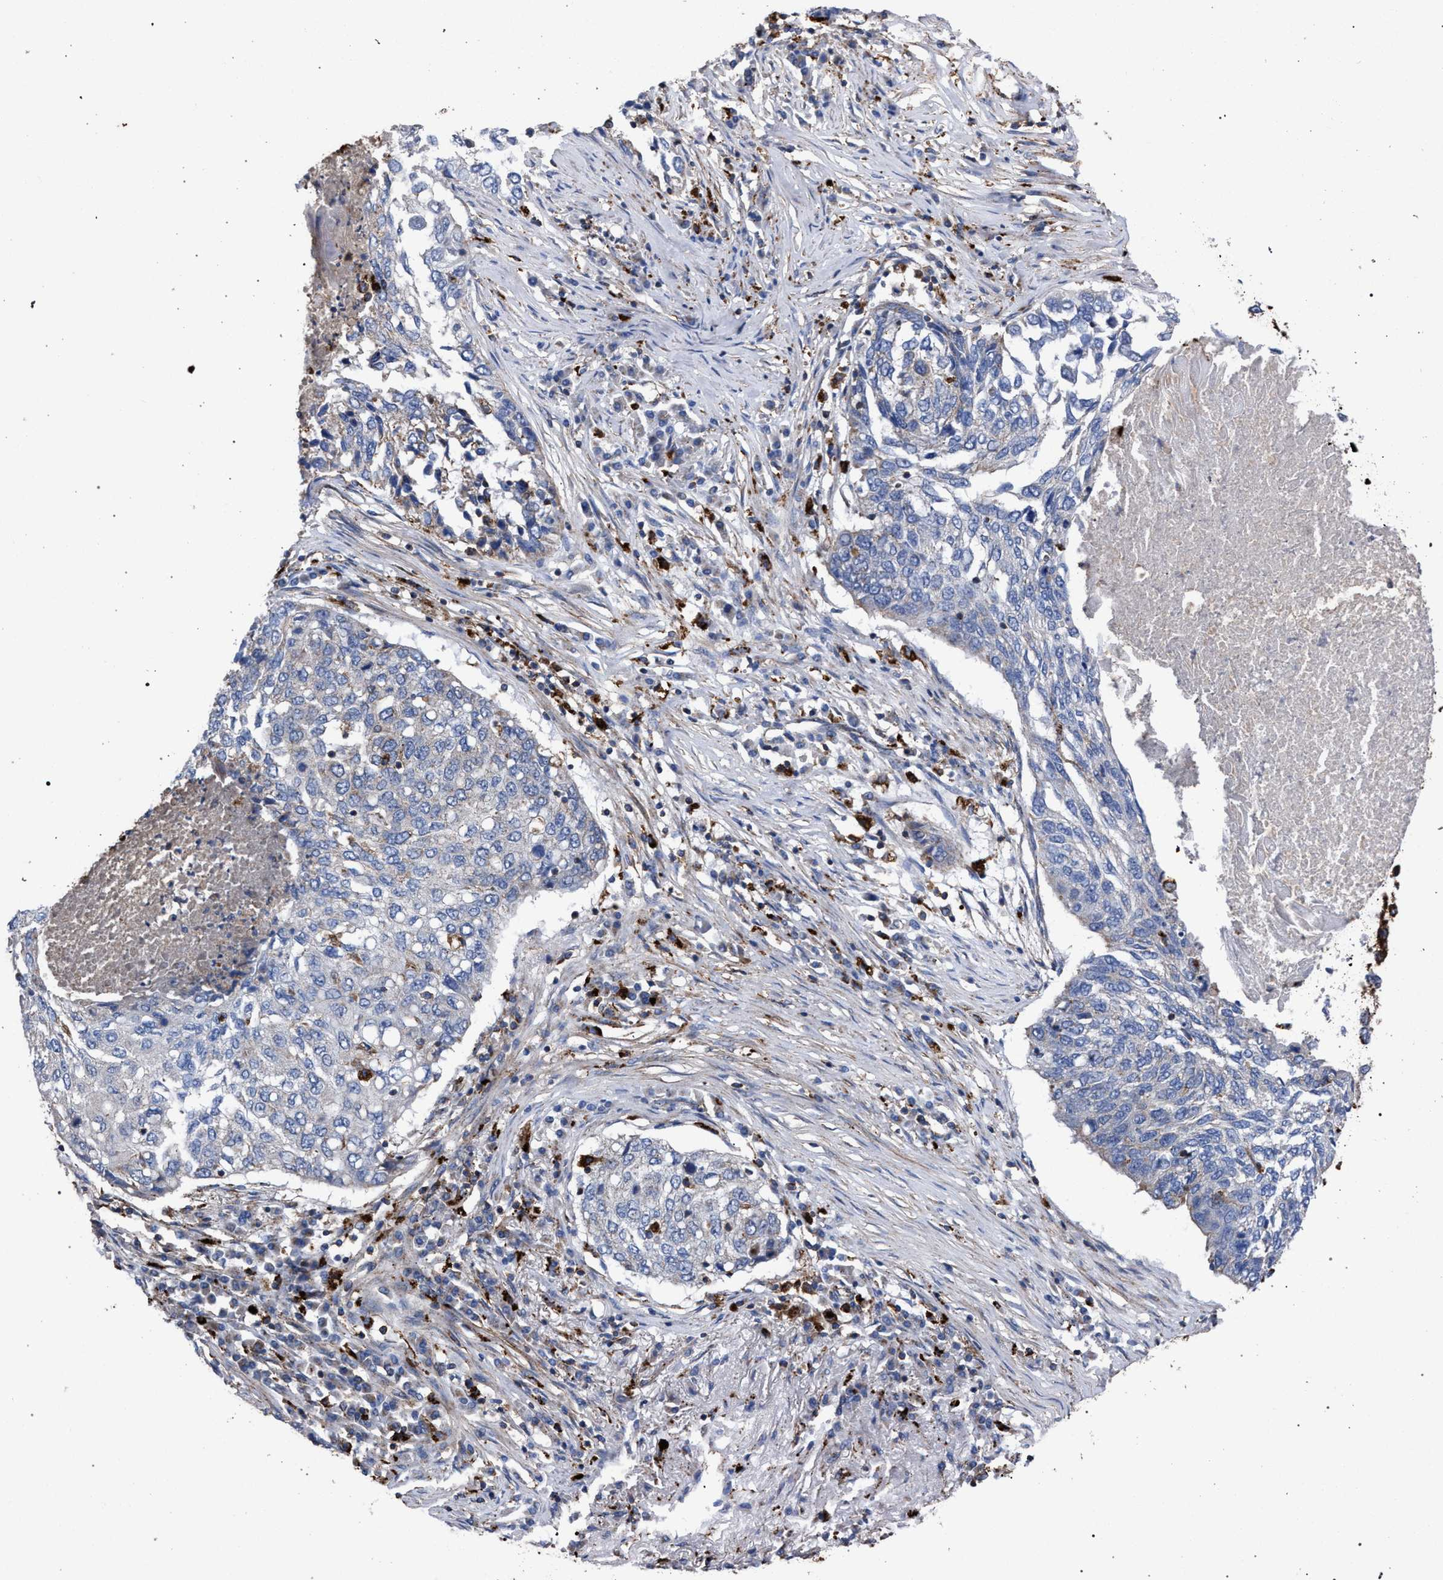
{"staining": {"intensity": "negative", "quantity": "none", "location": "none"}, "tissue": "lung cancer", "cell_type": "Tumor cells", "image_type": "cancer", "snomed": [{"axis": "morphology", "description": "Squamous cell carcinoma, NOS"}, {"axis": "topography", "description": "Lung"}], "caption": "A micrograph of lung cancer stained for a protein reveals no brown staining in tumor cells.", "gene": "PPT1", "patient": {"sex": "female", "age": 63}}